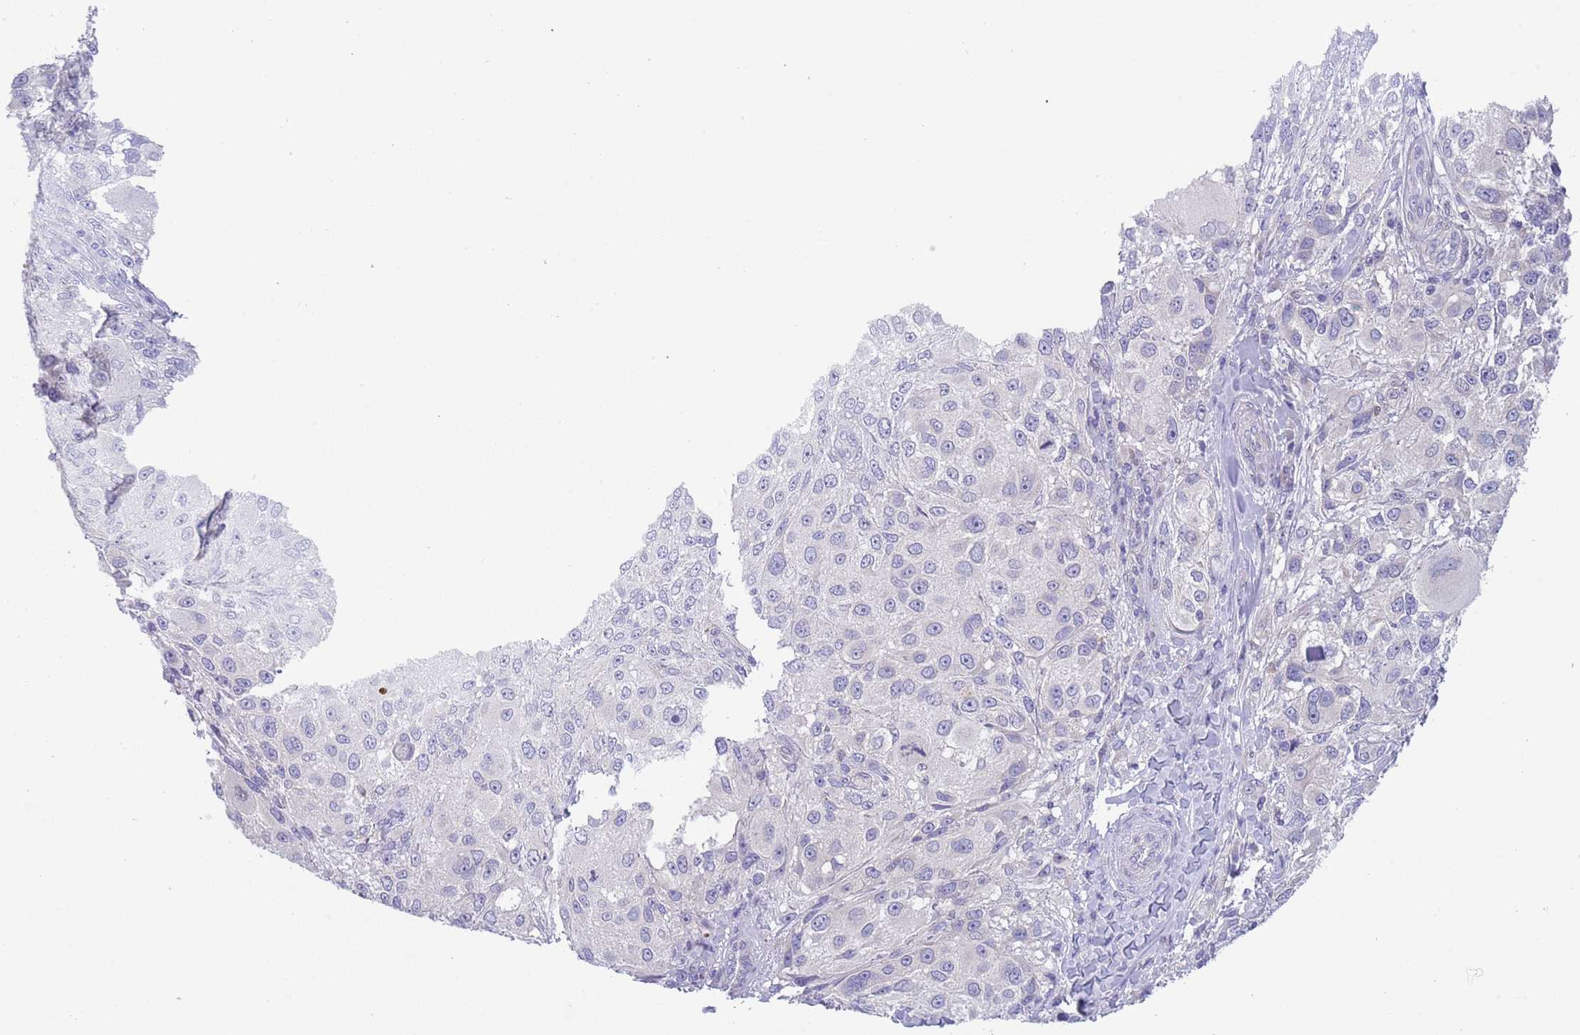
{"staining": {"intensity": "negative", "quantity": "none", "location": "none"}, "tissue": "melanoma", "cell_type": "Tumor cells", "image_type": "cancer", "snomed": [{"axis": "morphology", "description": "Normal morphology"}, {"axis": "morphology", "description": "Malignant melanoma, NOS"}, {"axis": "topography", "description": "Skin"}], "caption": "Micrograph shows no protein positivity in tumor cells of malignant melanoma tissue.", "gene": "ZFP2", "patient": {"sex": "female", "age": 72}}